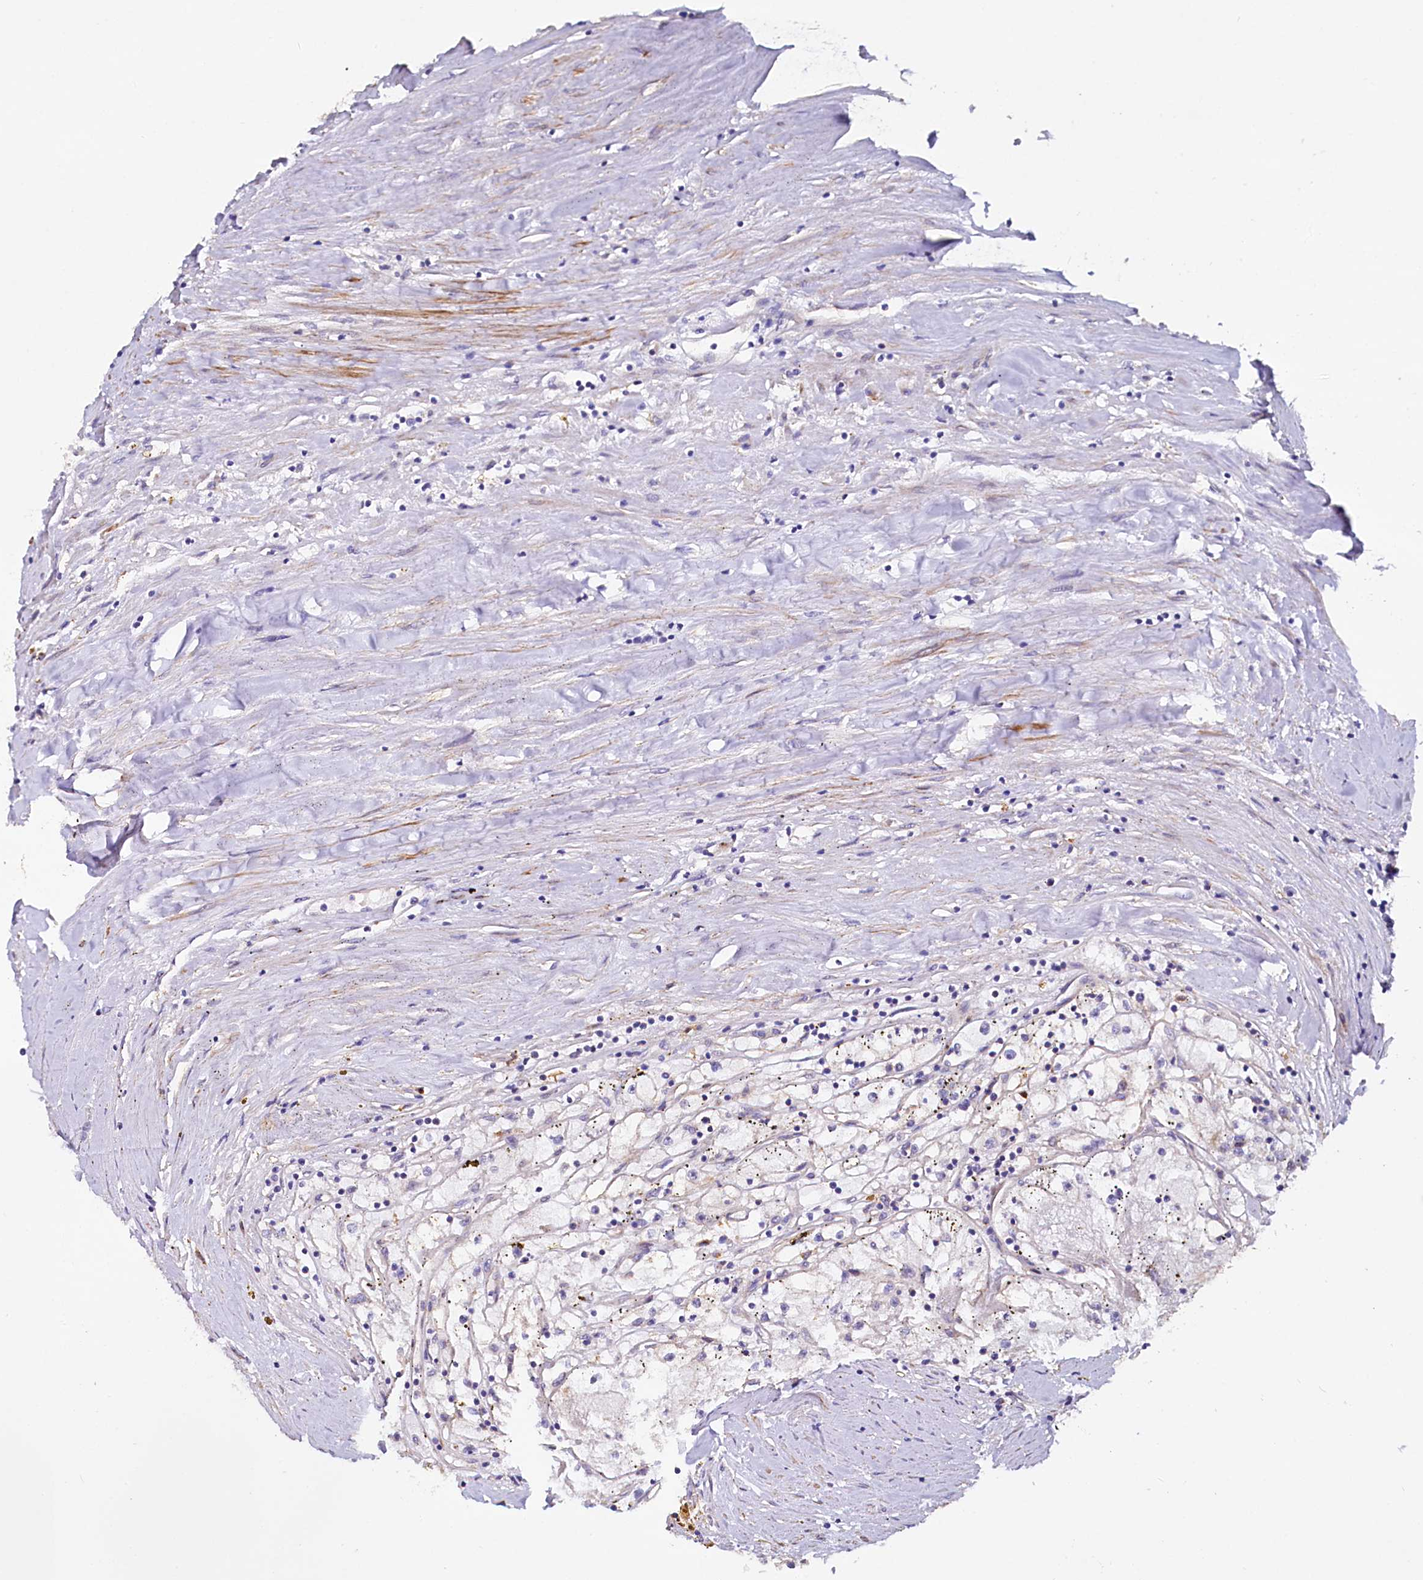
{"staining": {"intensity": "negative", "quantity": "none", "location": "none"}, "tissue": "renal cancer", "cell_type": "Tumor cells", "image_type": "cancer", "snomed": [{"axis": "morphology", "description": "Adenocarcinoma, NOS"}, {"axis": "topography", "description": "Kidney"}], "caption": "A high-resolution histopathology image shows immunohistochemistry (IHC) staining of renal cancer (adenocarcinoma), which displays no significant positivity in tumor cells.", "gene": "WNT8A", "patient": {"sex": "male", "age": 56}}